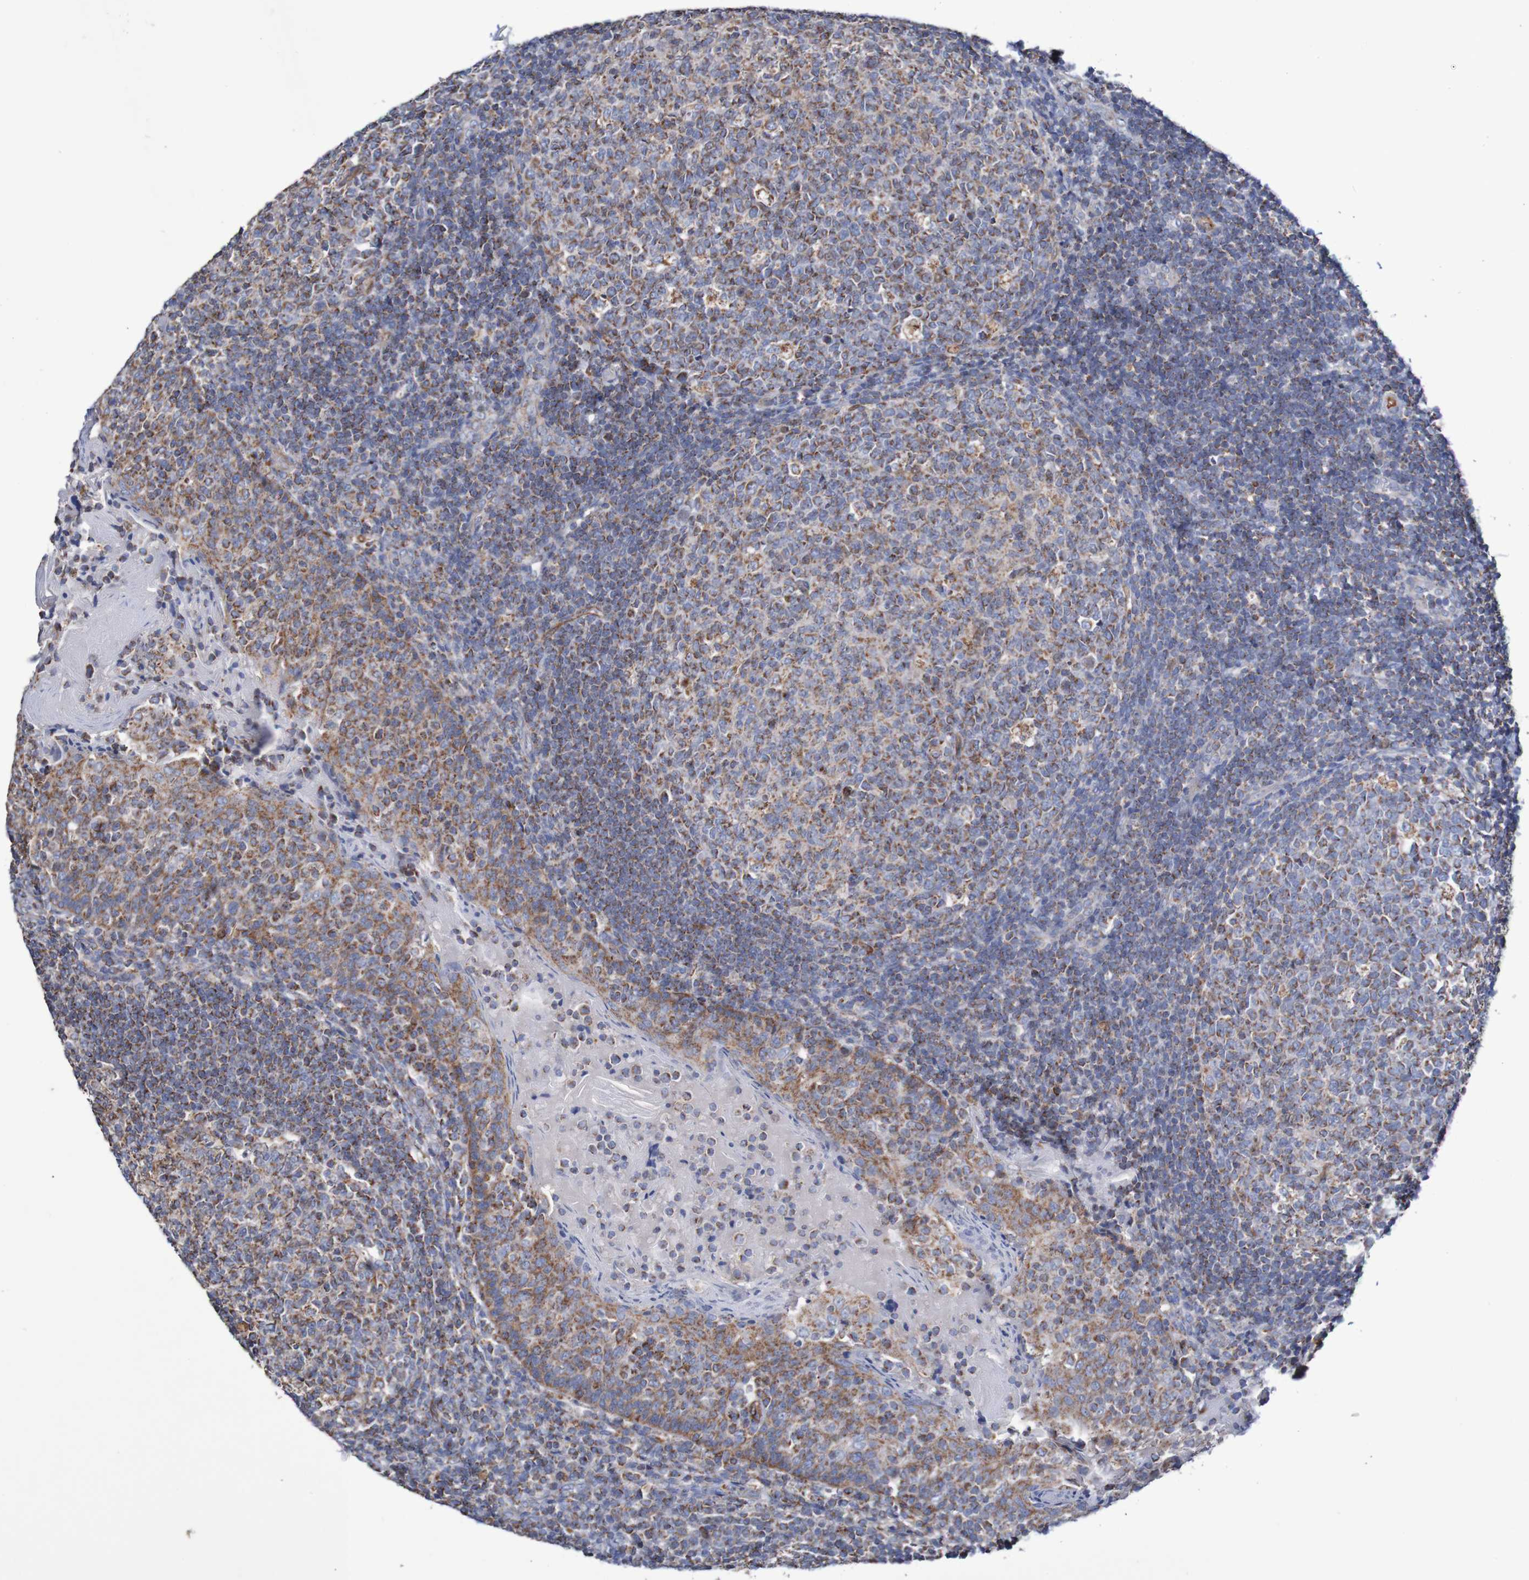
{"staining": {"intensity": "moderate", "quantity": ">75%", "location": "cytoplasmic/membranous"}, "tissue": "tonsil", "cell_type": "Germinal center cells", "image_type": "normal", "snomed": [{"axis": "morphology", "description": "Normal tissue, NOS"}, {"axis": "topography", "description": "Tonsil"}], "caption": "Immunohistochemical staining of normal tonsil exhibits medium levels of moderate cytoplasmic/membranous expression in about >75% of germinal center cells.", "gene": "MMEL1", "patient": {"sex": "female", "age": 19}}